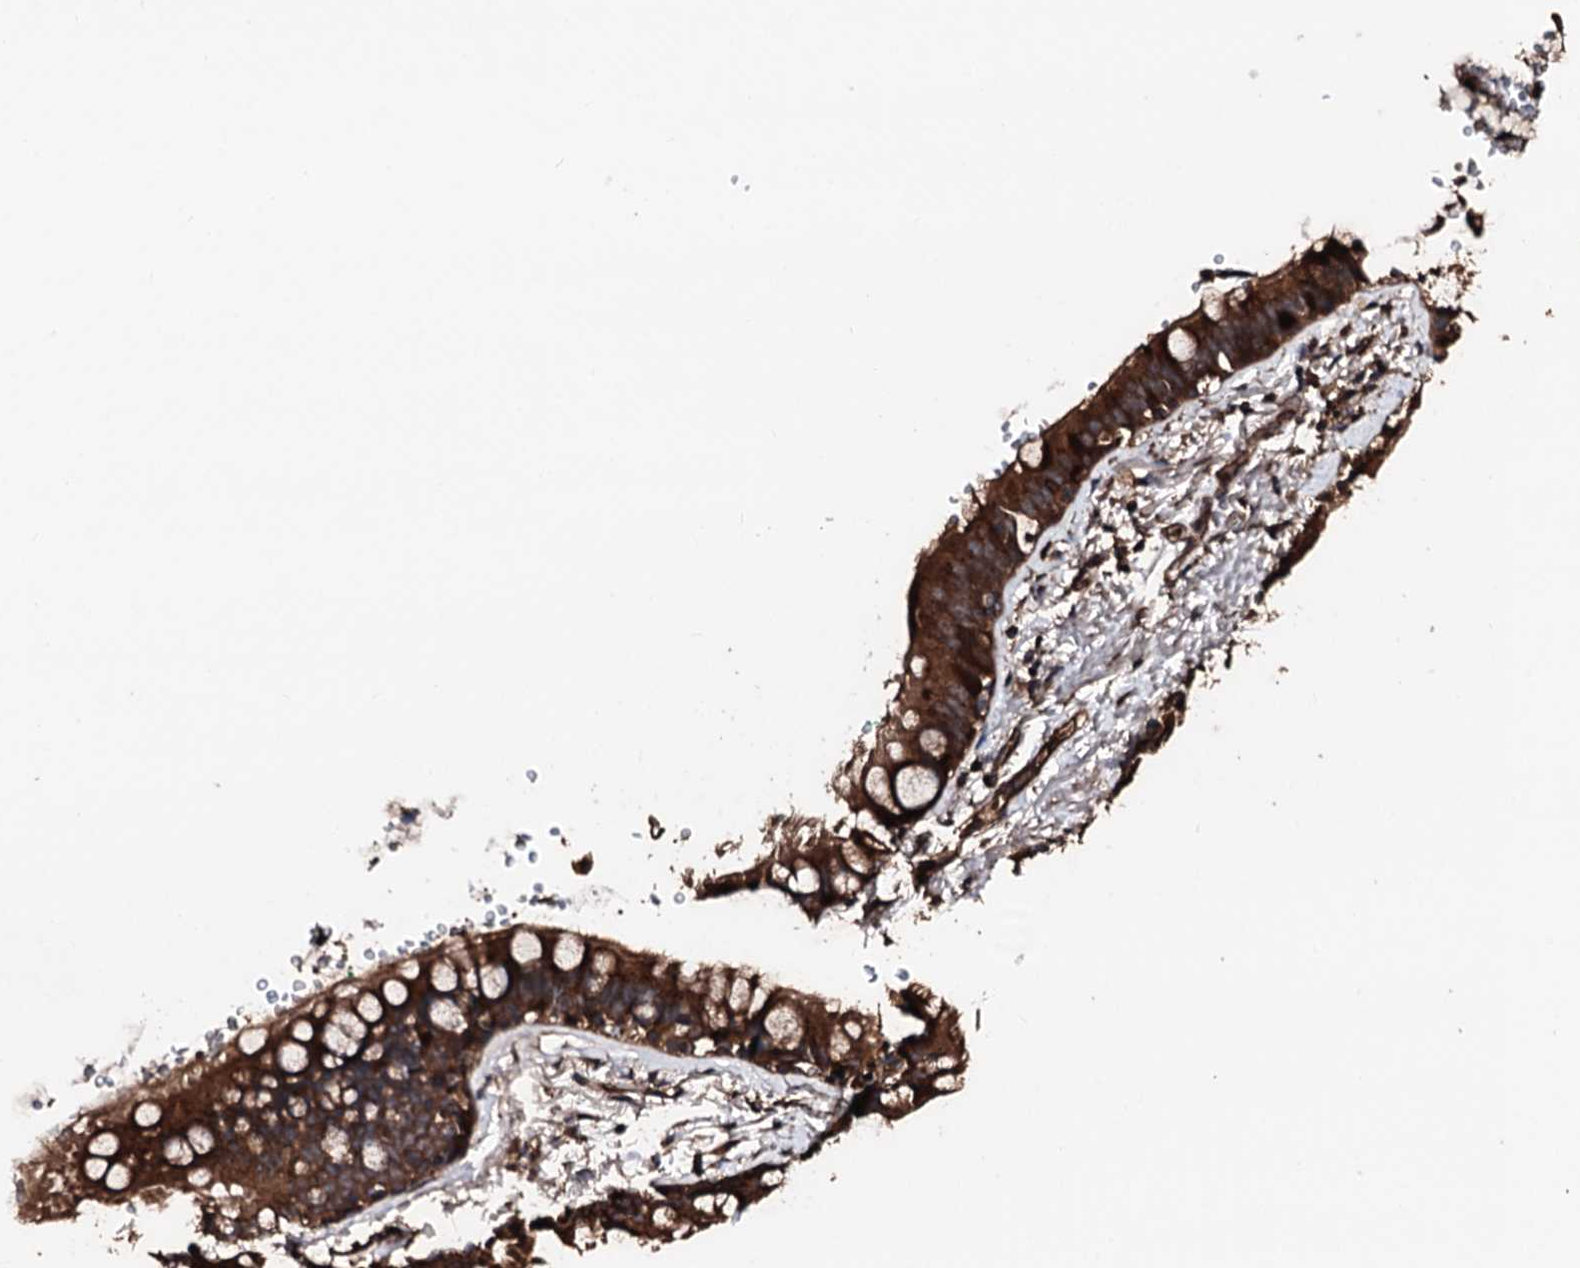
{"staining": {"intensity": "moderate", "quantity": ">75%", "location": "cytoplasmic/membranous,nuclear"}, "tissue": "adipose tissue", "cell_type": "Adipocytes", "image_type": "normal", "snomed": [{"axis": "morphology", "description": "Normal tissue, NOS"}, {"axis": "topography", "description": "Lymph node"}, {"axis": "topography", "description": "Bronchus"}], "caption": "Protein expression analysis of unremarkable human adipose tissue reveals moderate cytoplasmic/membranous,nuclear expression in about >75% of adipocytes. Nuclei are stained in blue.", "gene": "KIF18A", "patient": {"sex": "male", "age": 63}}